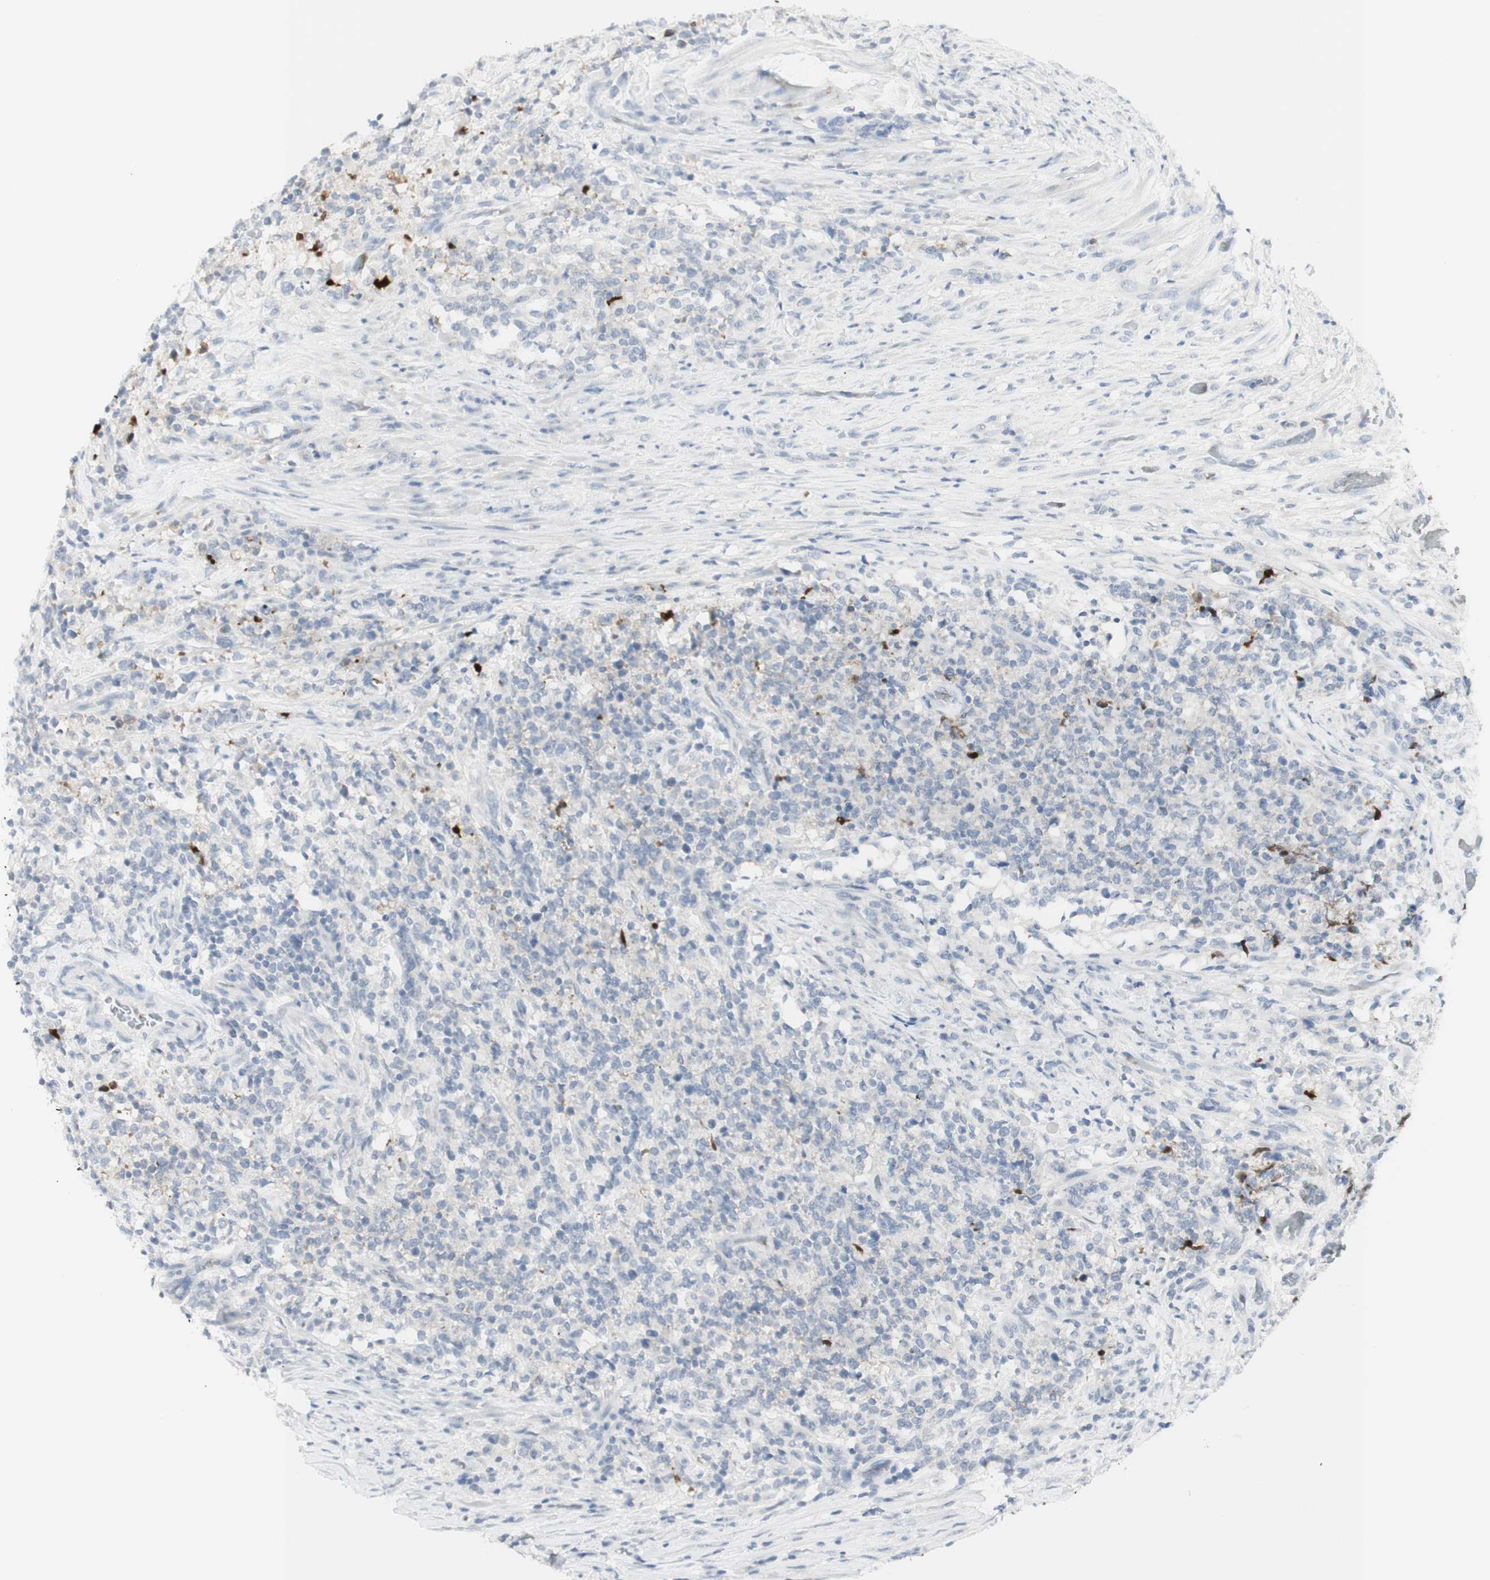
{"staining": {"intensity": "negative", "quantity": "none", "location": "none"}, "tissue": "lymphoma", "cell_type": "Tumor cells", "image_type": "cancer", "snomed": [{"axis": "morphology", "description": "Malignant lymphoma, non-Hodgkin's type, High grade"}, {"axis": "topography", "description": "Soft tissue"}], "caption": "Malignant lymphoma, non-Hodgkin's type (high-grade) was stained to show a protein in brown. There is no significant staining in tumor cells.", "gene": "MDK", "patient": {"sex": "male", "age": 18}}